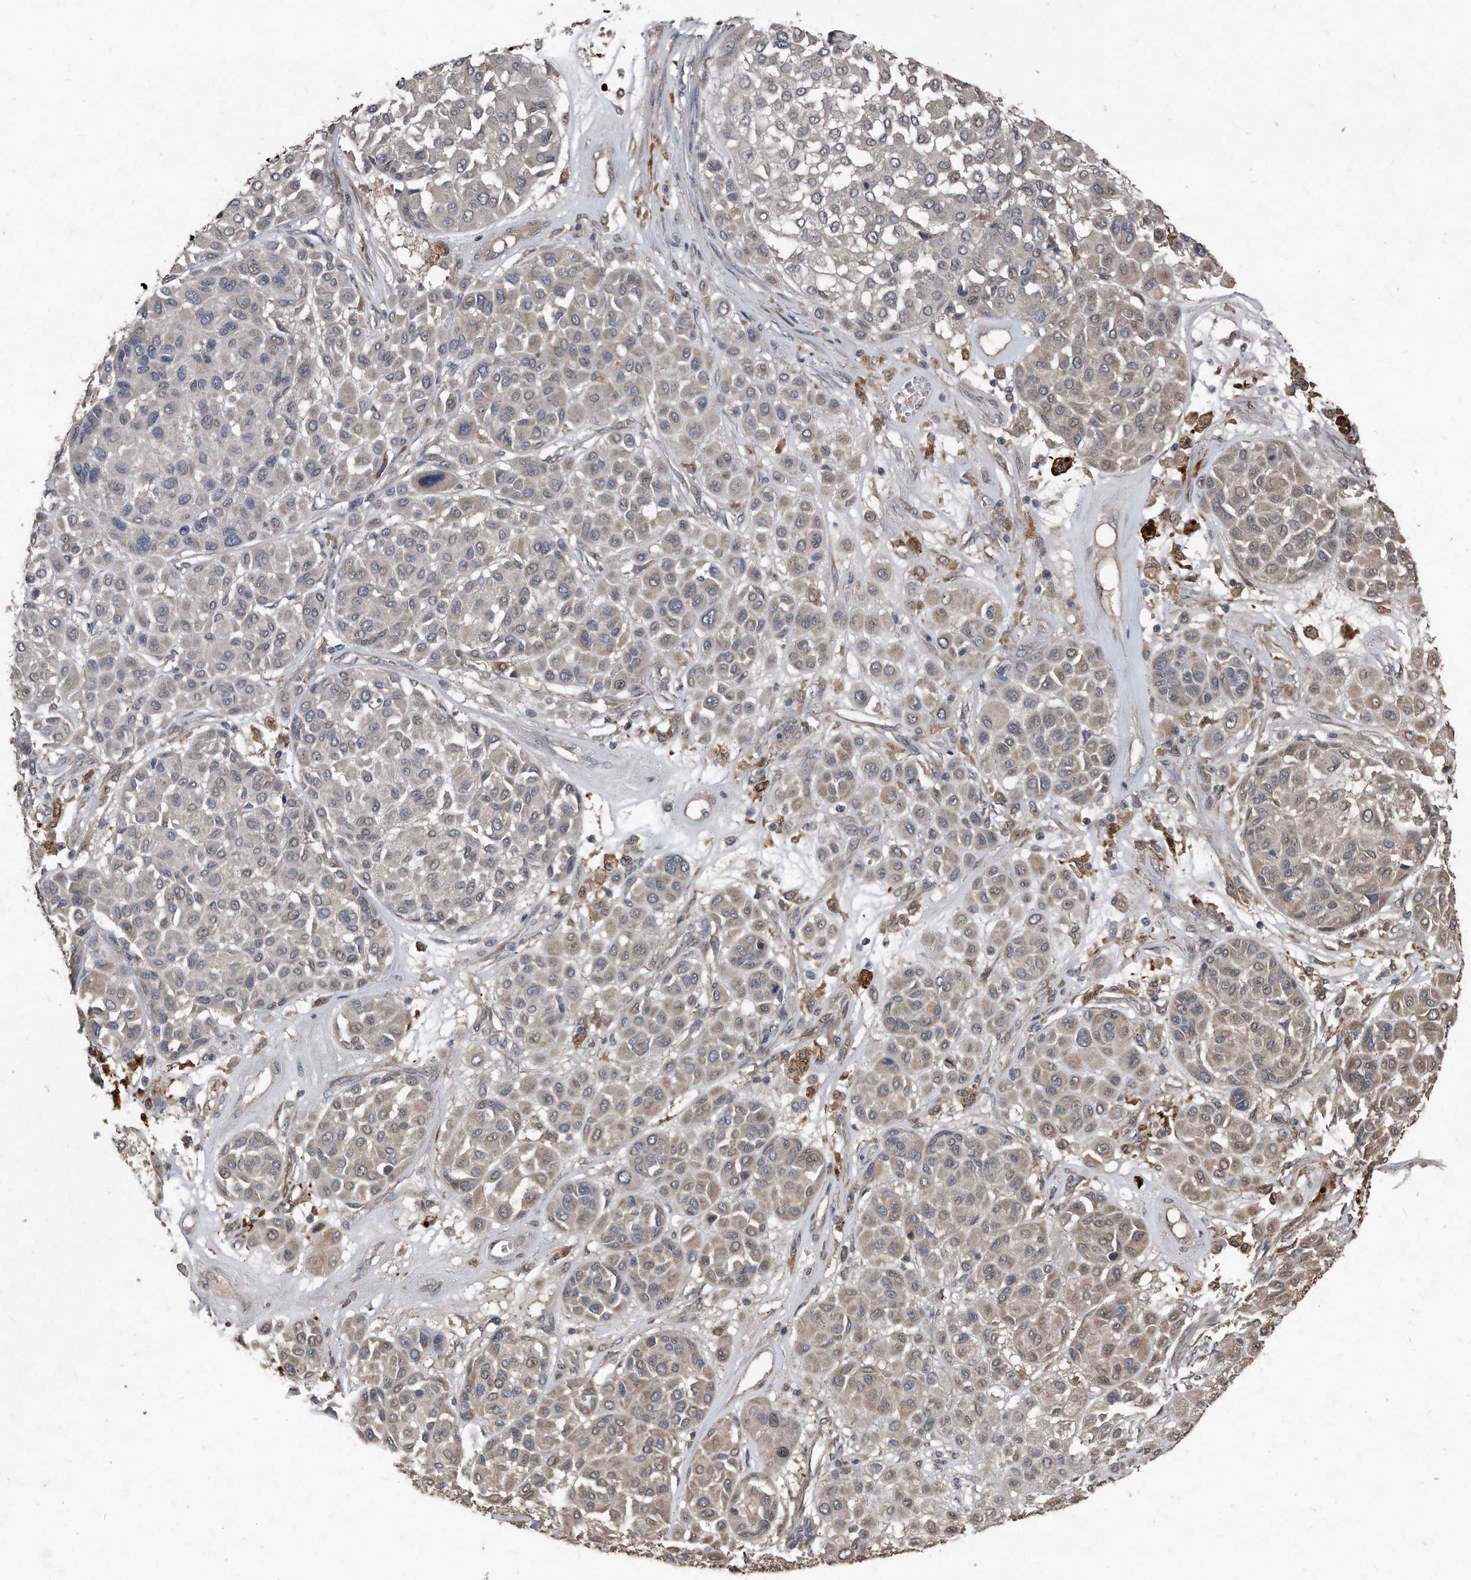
{"staining": {"intensity": "weak", "quantity": "<25%", "location": "cytoplasmic/membranous"}, "tissue": "melanoma", "cell_type": "Tumor cells", "image_type": "cancer", "snomed": [{"axis": "morphology", "description": "Malignant melanoma, Metastatic site"}, {"axis": "topography", "description": "Soft tissue"}], "caption": "The micrograph shows no significant staining in tumor cells of malignant melanoma (metastatic site).", "gene": "ANKRD10", "patient": {"sex": "male", "age": 41}}